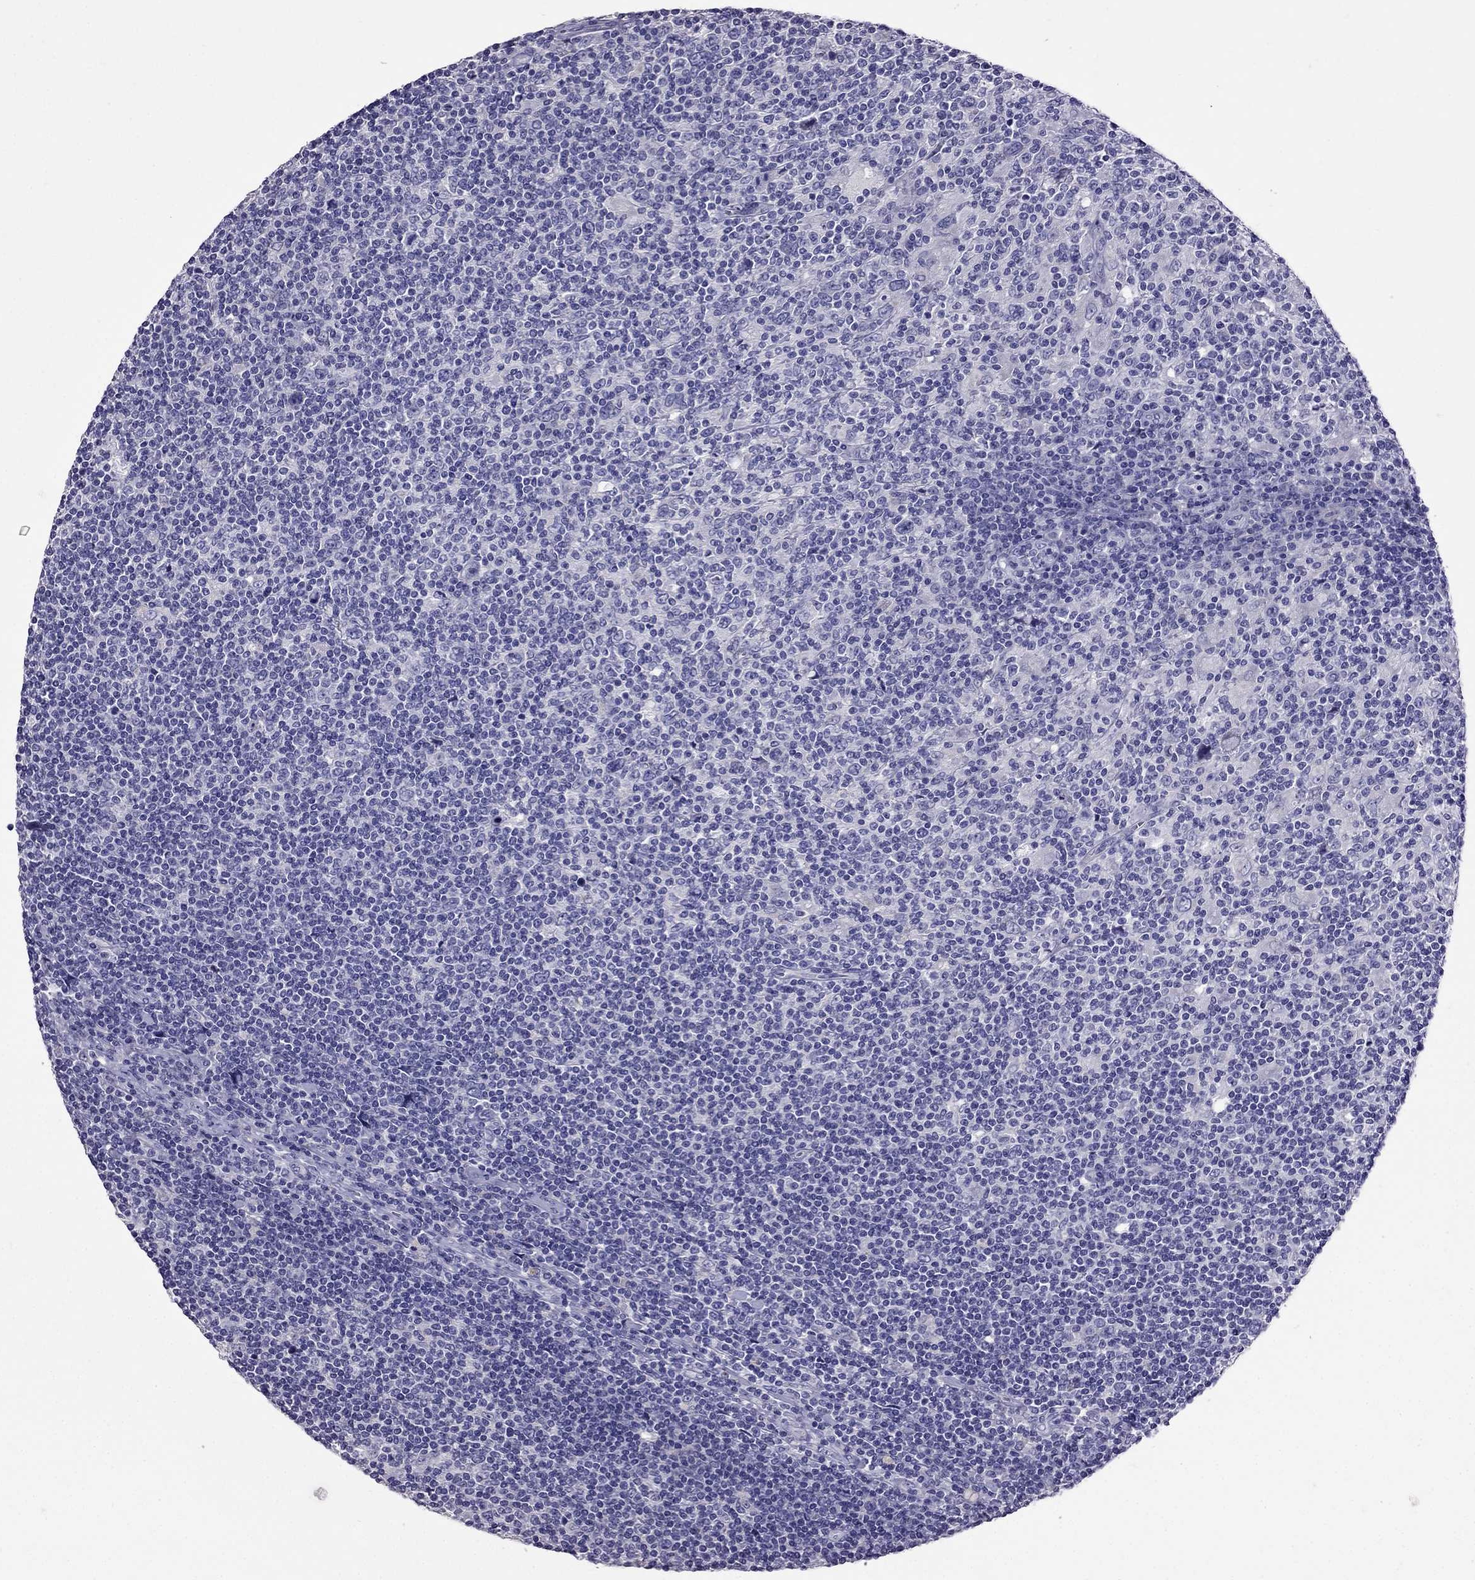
{"staining": {"intensity": "negative", "quantity": "none", "location": "none"}, "tissue": "lymphoma", "cell_type": "Tumor cells", "image_type": "cancer", "snomed": [{"axis": "morphology", "description": "Hodgkin's disease, NOS"}, {"axis": "topography", "description": "Lymph node"}], "caption": "The histopathology image shows no significant expression in tumor cells of lymphoma.", "gene": "OXCT2", "patient": {"sex": "male", "age": 40}}